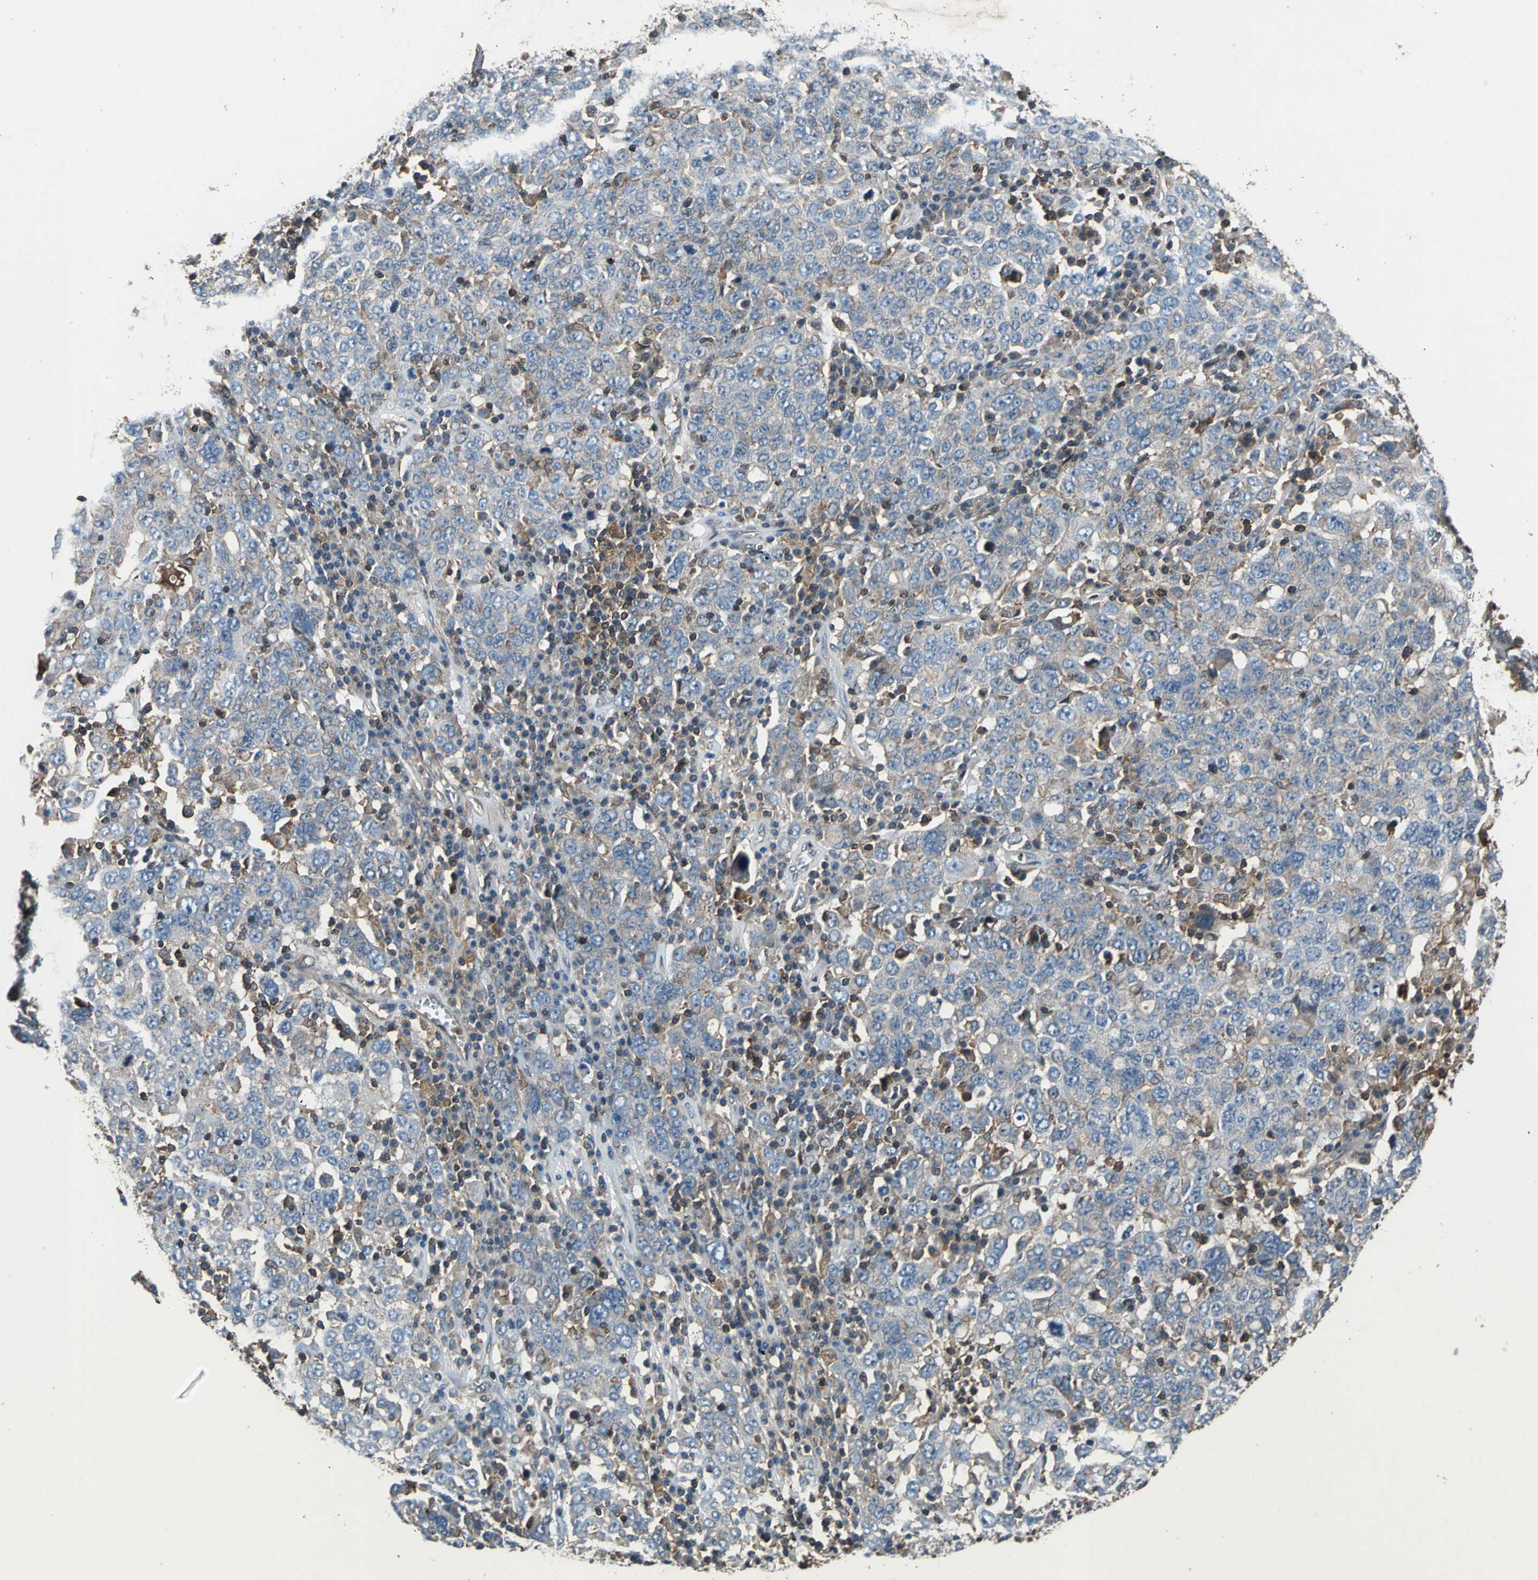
{"staining": {"intensity": "moderate", "quantity": "25%-75%", "location": "cytoplasmic/membranous"}, "tissue": "ovarian cancer", "cell_type": "Tumor cells", "image_type": "cancer", "snomed": [{"axis": "morphology", "description": "Carcinoma, endometroid"}, {"axis": "topography", "description": "Ovary"}], "caption": "Endometroid carcinoma (ovarian) stained with immunohistochemistry reveals moderate cytoplasmic/membranous staining in about 25%-75% of tumor cells.", "gene": "PARVA", "patient": {"sex": "female", "age": 62}}